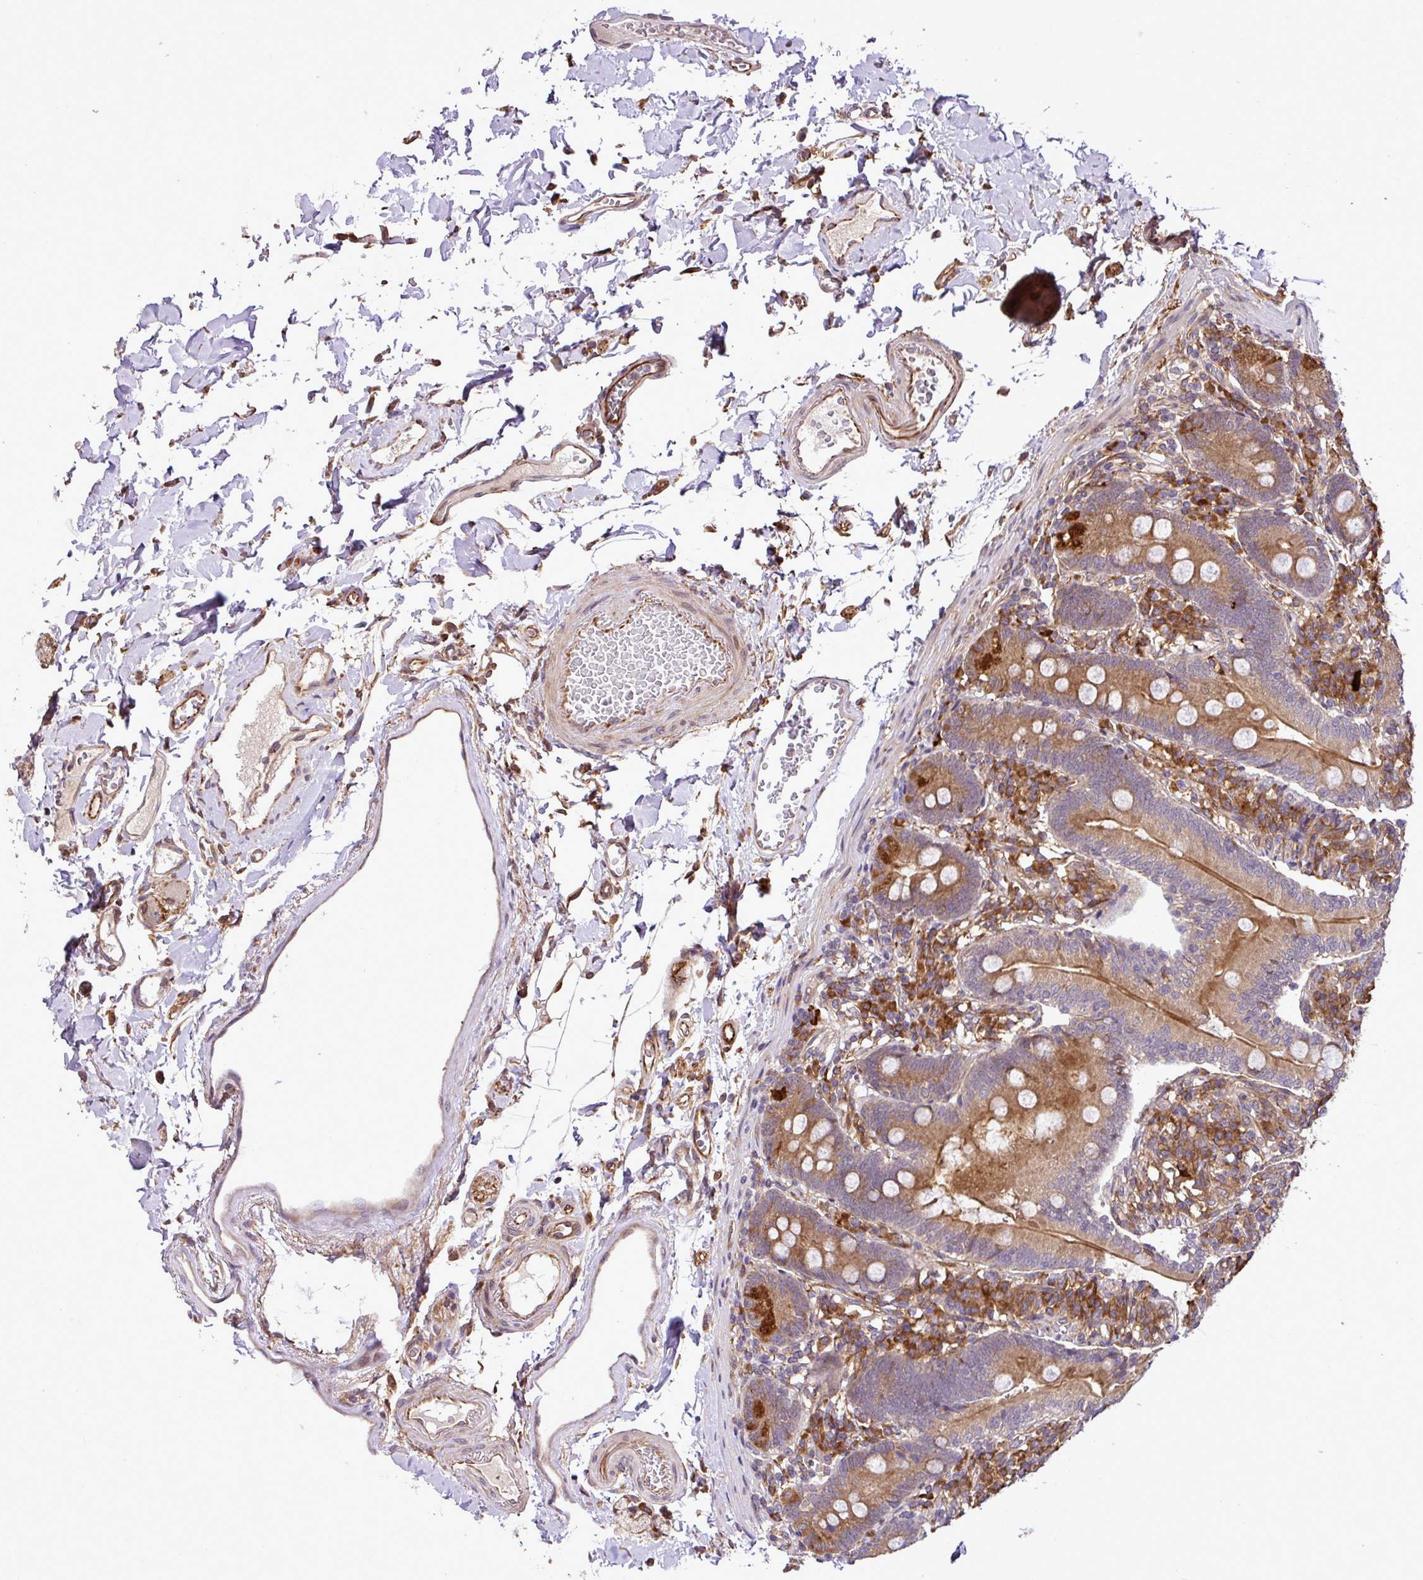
{"staining": {"intensity": "moderate", "quantity": ">75%", "location": "cytoplasmic/membranous"}, "tissue": "duodenum", "cell_type": "Glandular cells", "image_type": "normal", "snomed": [{"axis": "morphology", "description": "Normal tissue, NOS"}, {"axis": "topography", "description": "Duodenum"}], "caption": "IHC of unremarkable duodenum displays medium levels of moderate cytoplasmic/membranous positivity in approximately >75% of glandular cells. The protein of interest is shown in brown color, while the nuclei are stained blue.", "gene": "DLGAP4", "patient": {"sex": "female", "age": 67}}